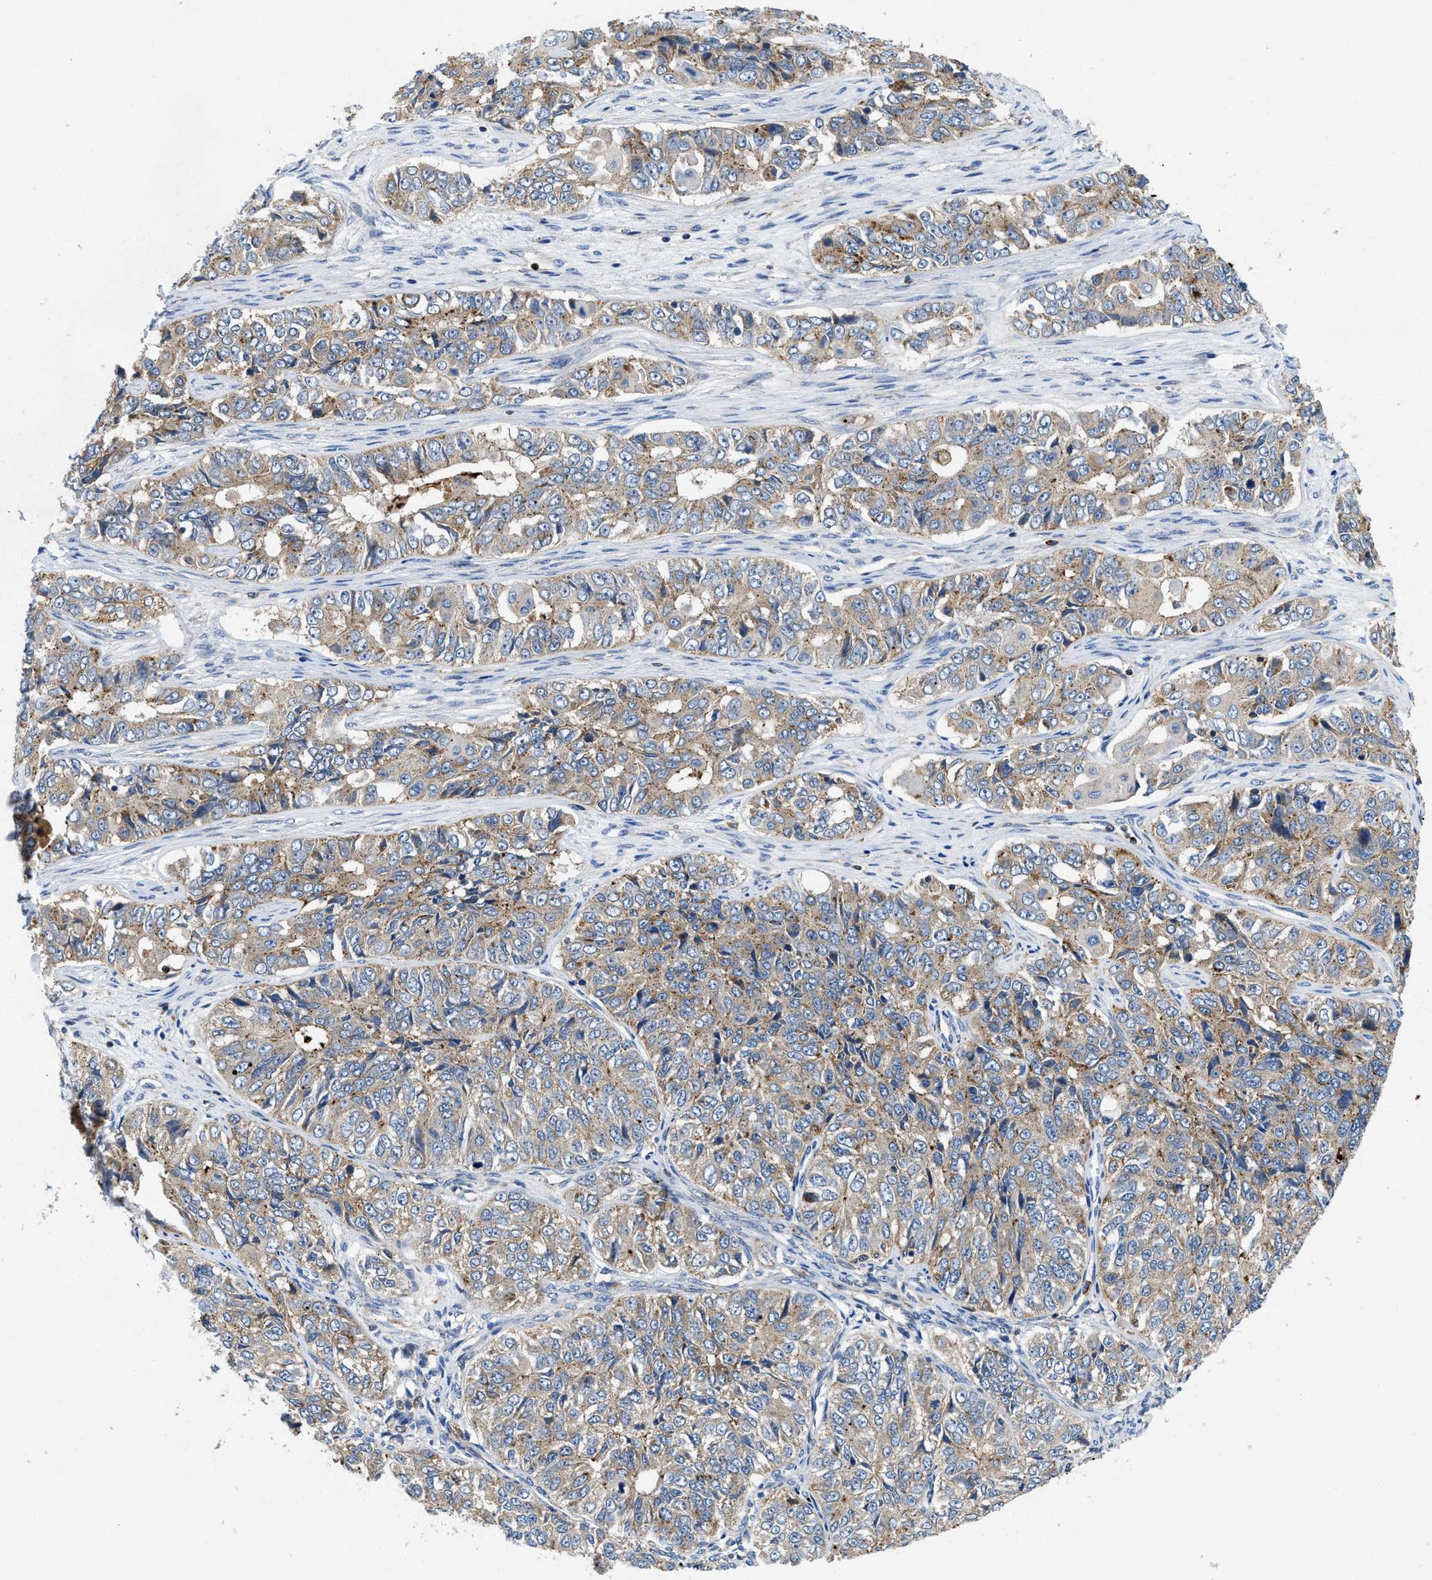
{"staining": {"intensity": "moderate", "quantity": ">75%", "location": "cytoplasmic/membranous"}, "tissue": "ovarian cancer", "cell_type": "Tumor cells", "image_type": "cancer", "snomed": [{"axis": "morphology", "description": "Carcinoma, endometroid"}, {"axis": "topography", "description": "Ovary"}], "caption": "A micrograph of ovarian endometroid carcinoma stained for a protein reveals moderate cytoplasmic/membranous brown staining in tumor cells.", "gene": "ENPP4", "patient": {"sex": "female", "age": 51}}